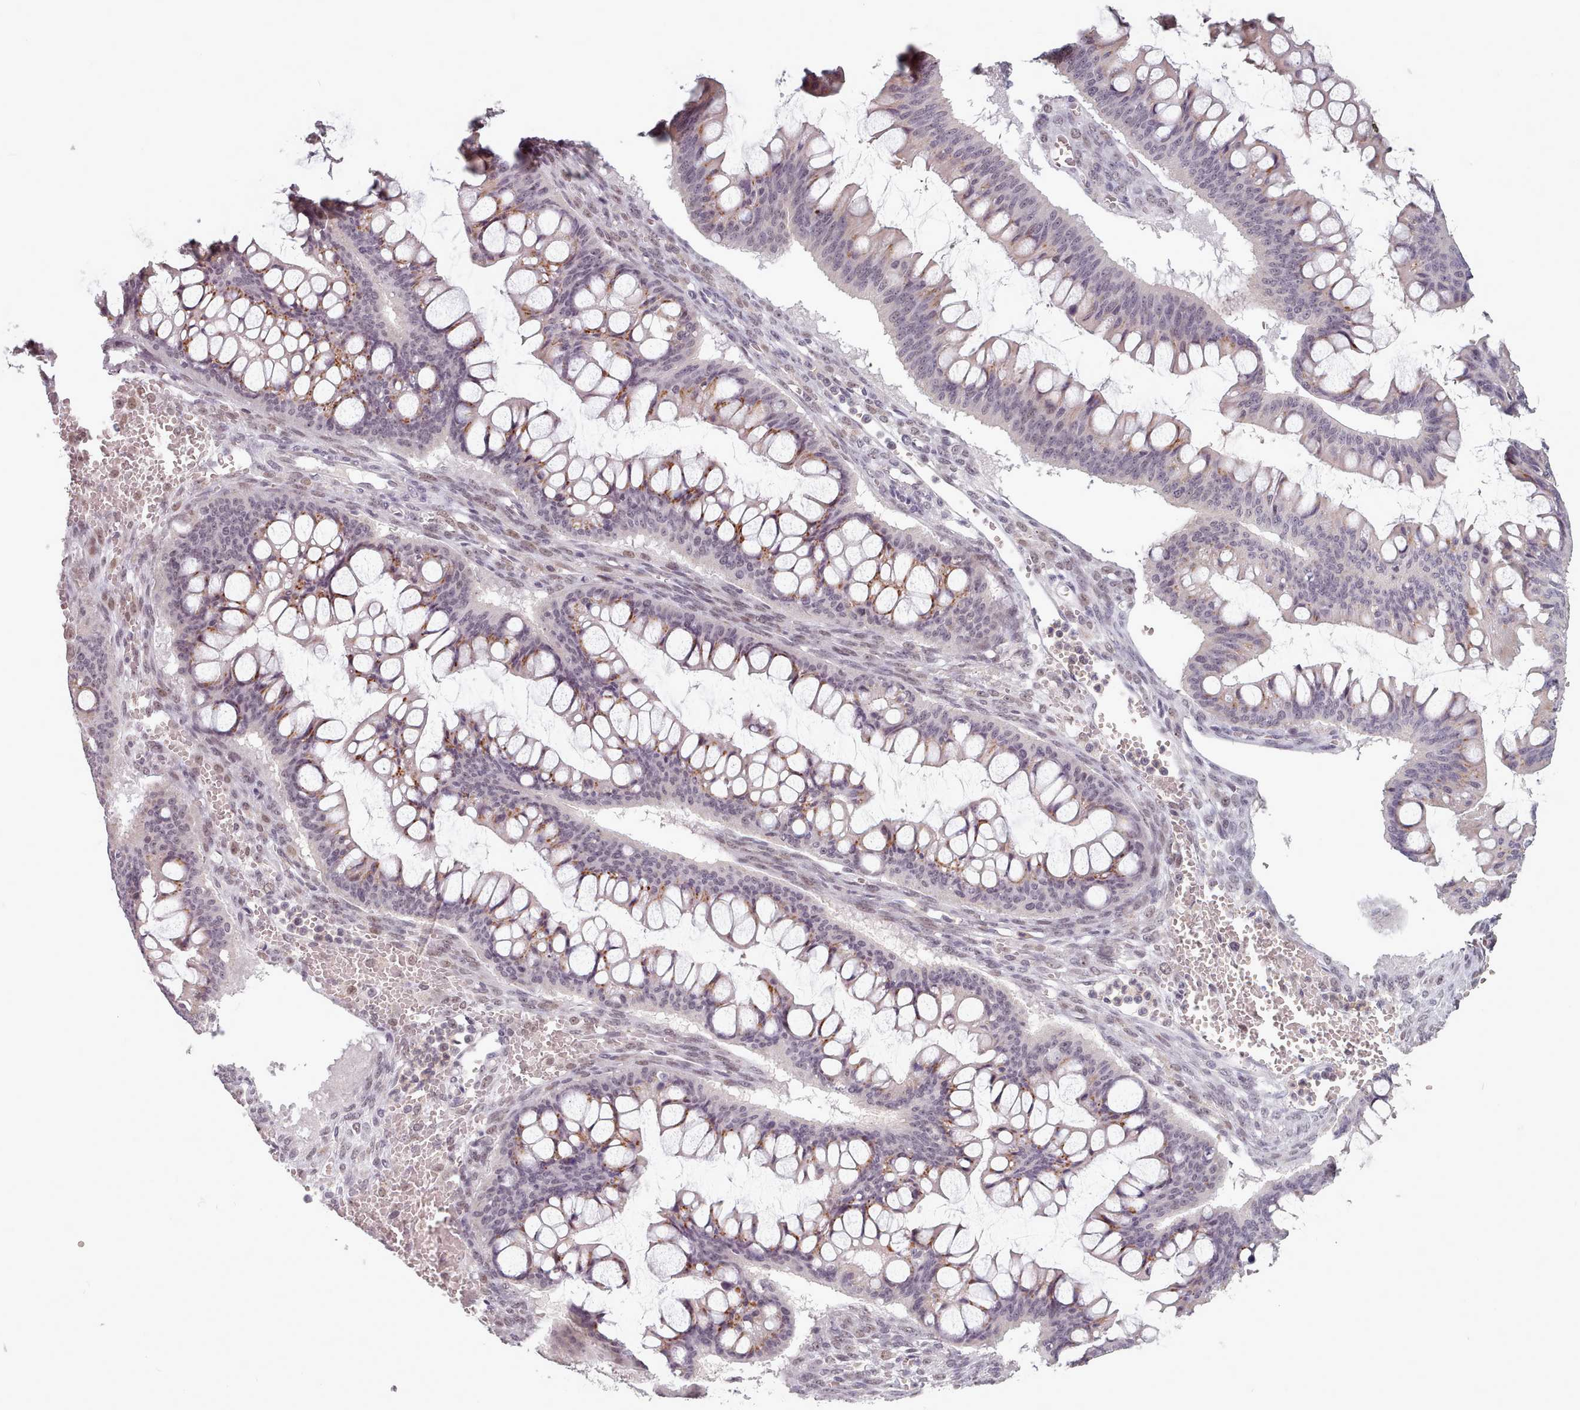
{"staining": {"intensity": "moderate", "quantity": "25%-75%", "location": "cytoplasmic/membranous"}, "tissue": "ovarian cancer", "cell_type": "Tumor cells", "image_type": "cancer", "snomed": [{"axis": "morphology", "description": "Cystadenocarcinoma, mucinous, NOS"}, {"axis": "topography", "description": "Ovary"}], "caption": "An immunohistochemistry (IHC) image of neoplastic tissue is shown. Protein staining in brown highlights moderate cytoplasmic/membranous positivity in ovarian cancer within tumor cells.", "gene": "SRSF9", "patient": {"sex": "female", "age": 73}}